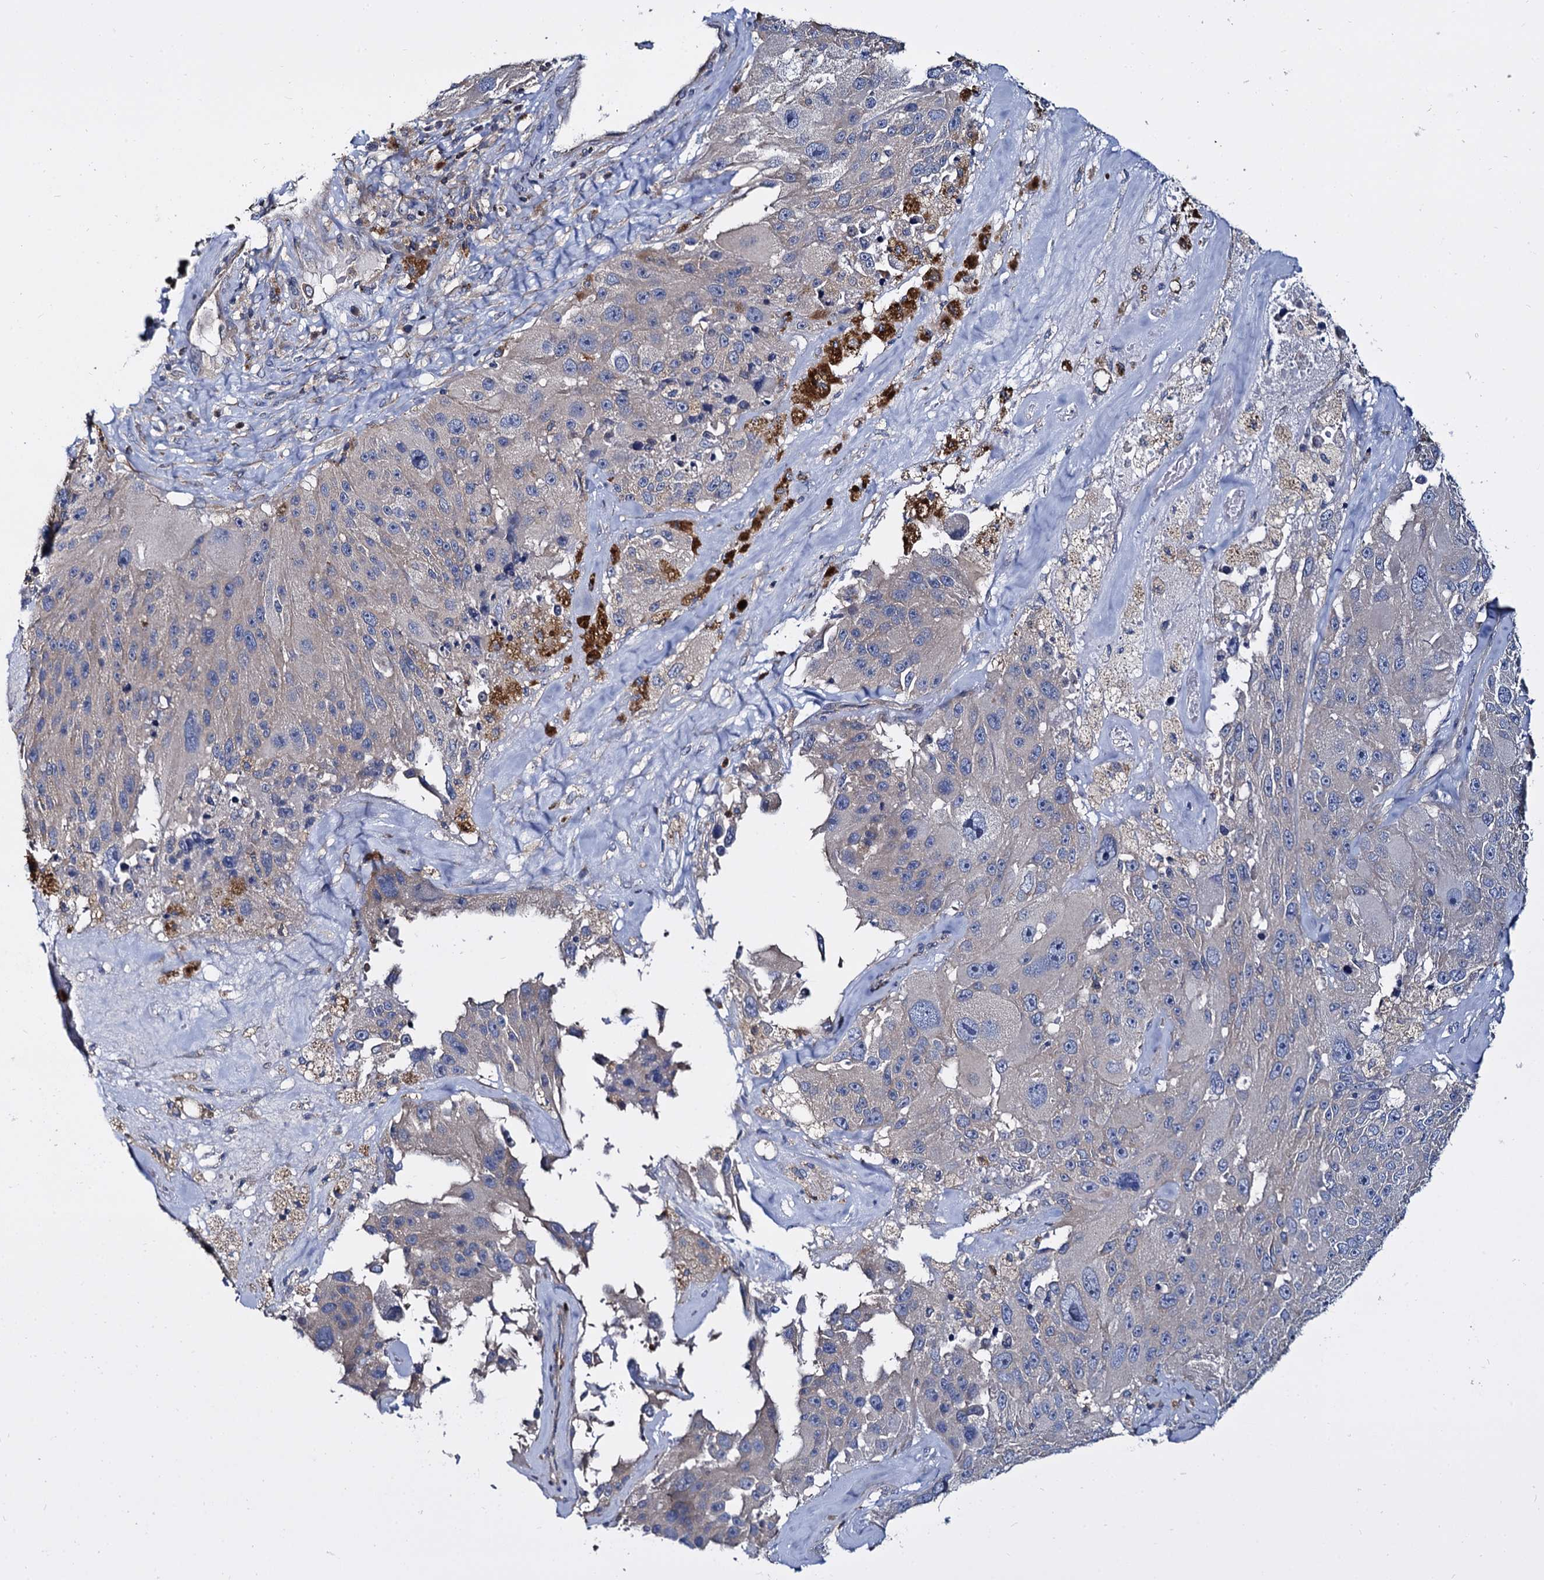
{"staining": {"intensity": "negative", "quantity": "none", "location": "none"}, "tissue": "melanoma", "cell_type": "Tumor cells", "image_type": "cancer", "snomed": [{"axis": "morphology", "description": "Malignant melanoma, Metastatic site"}, {"axis": "topography", "description": "Lymph node"}], "caption": "This histopathology image is of malignant melanoma (metastatic site) stained with immunohistochemistry (IHC) to label a protein in brown with the nuclei are counter-stained blue. There is no positivity in tumor cells.", "gene": "ANKRD13A", "patient": {"sex": "male", "age": 62}}